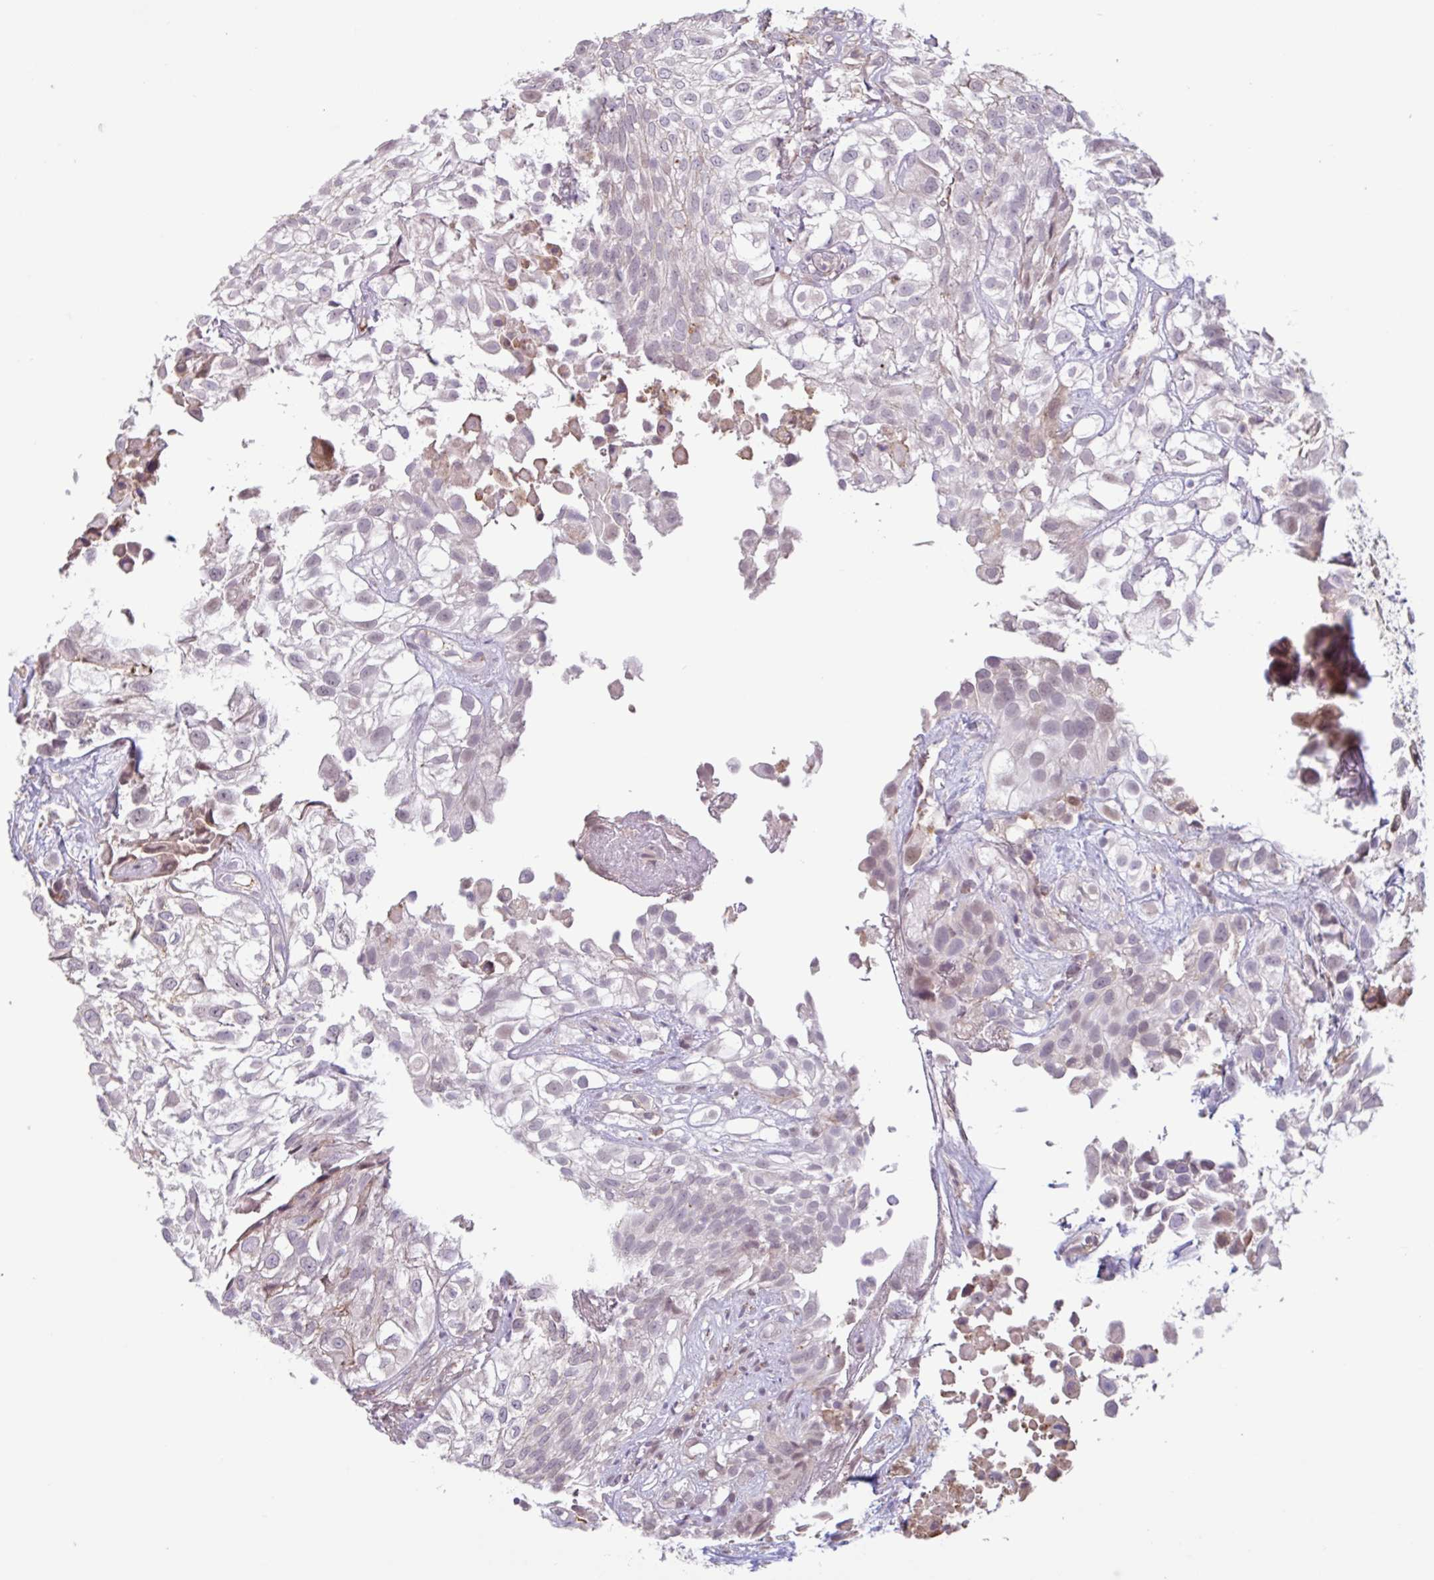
{"staining": {"intensity": "negative", "quantity": "none", "location": "none"}, "tissue": "urothelial cancer", "cell_type": "Tumor cells", "image_type": "cancer", "snomed": [{"axis": "morphology", "description": "Urothelial carcinoma, High grade"}, {"axis": "topography", "description": "Urinary bladder"}], "caption": "Tumor cells show no significant expression in high-grade urothelial carcinoma. Nuclei are stained in blue.", "gene": "TAF1D", "patient": {"sex": "male", "age": 56}}